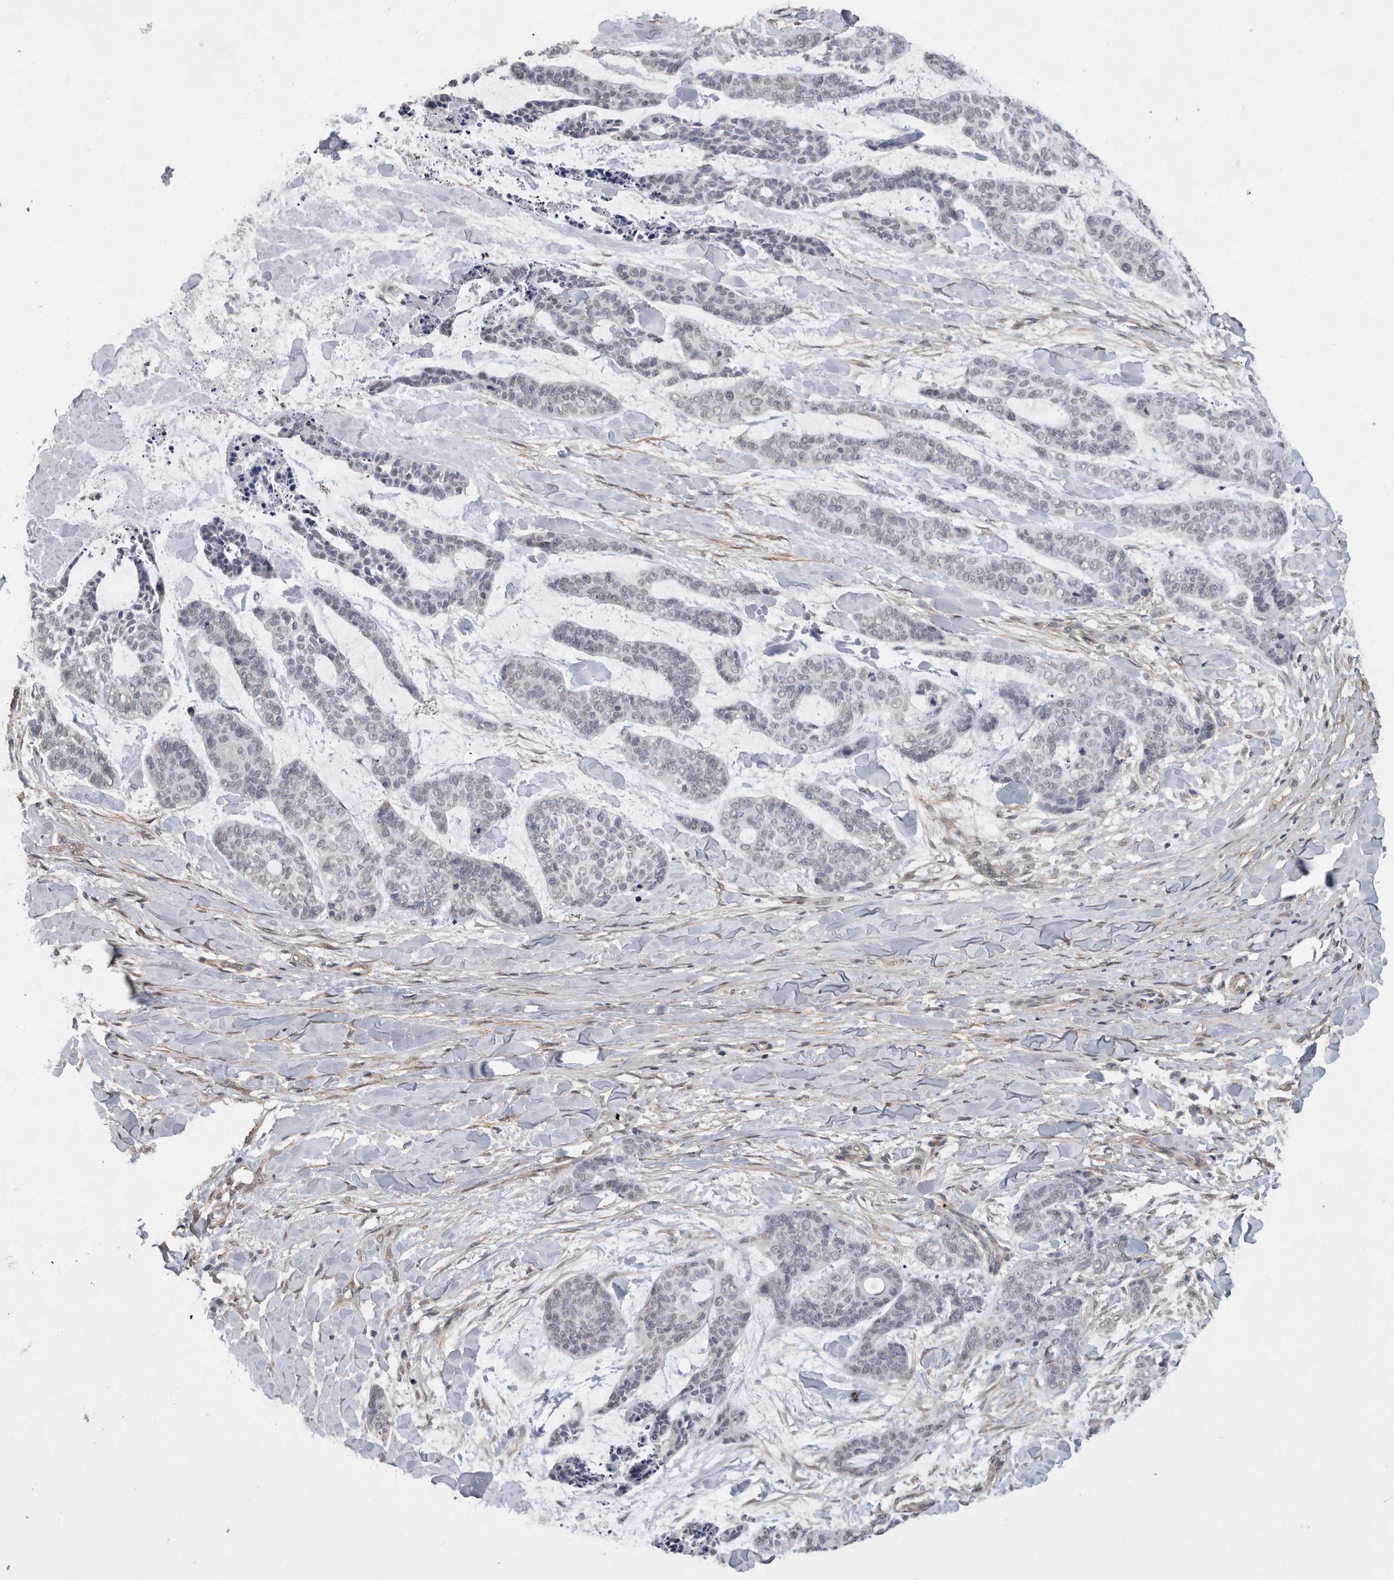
{"staining": {"intensity": "negative", "quantity": "none", "location": "none"}, "tissue": "skin cancer", "cell_type": "Tumor cells", "image_type": "cancer", "snomed": [{"axis": "morphology", "description": "Basal cell carcinoma"}, {"axis": "topography", "description": "Skin"}], "caption": "Skin cancer (basal cell carcinoma) was stained to show a protein in brown. There is no significant positivity in tumor cells.", "gene": "RECK", "patient": {"sex": "female", "age": 64}}